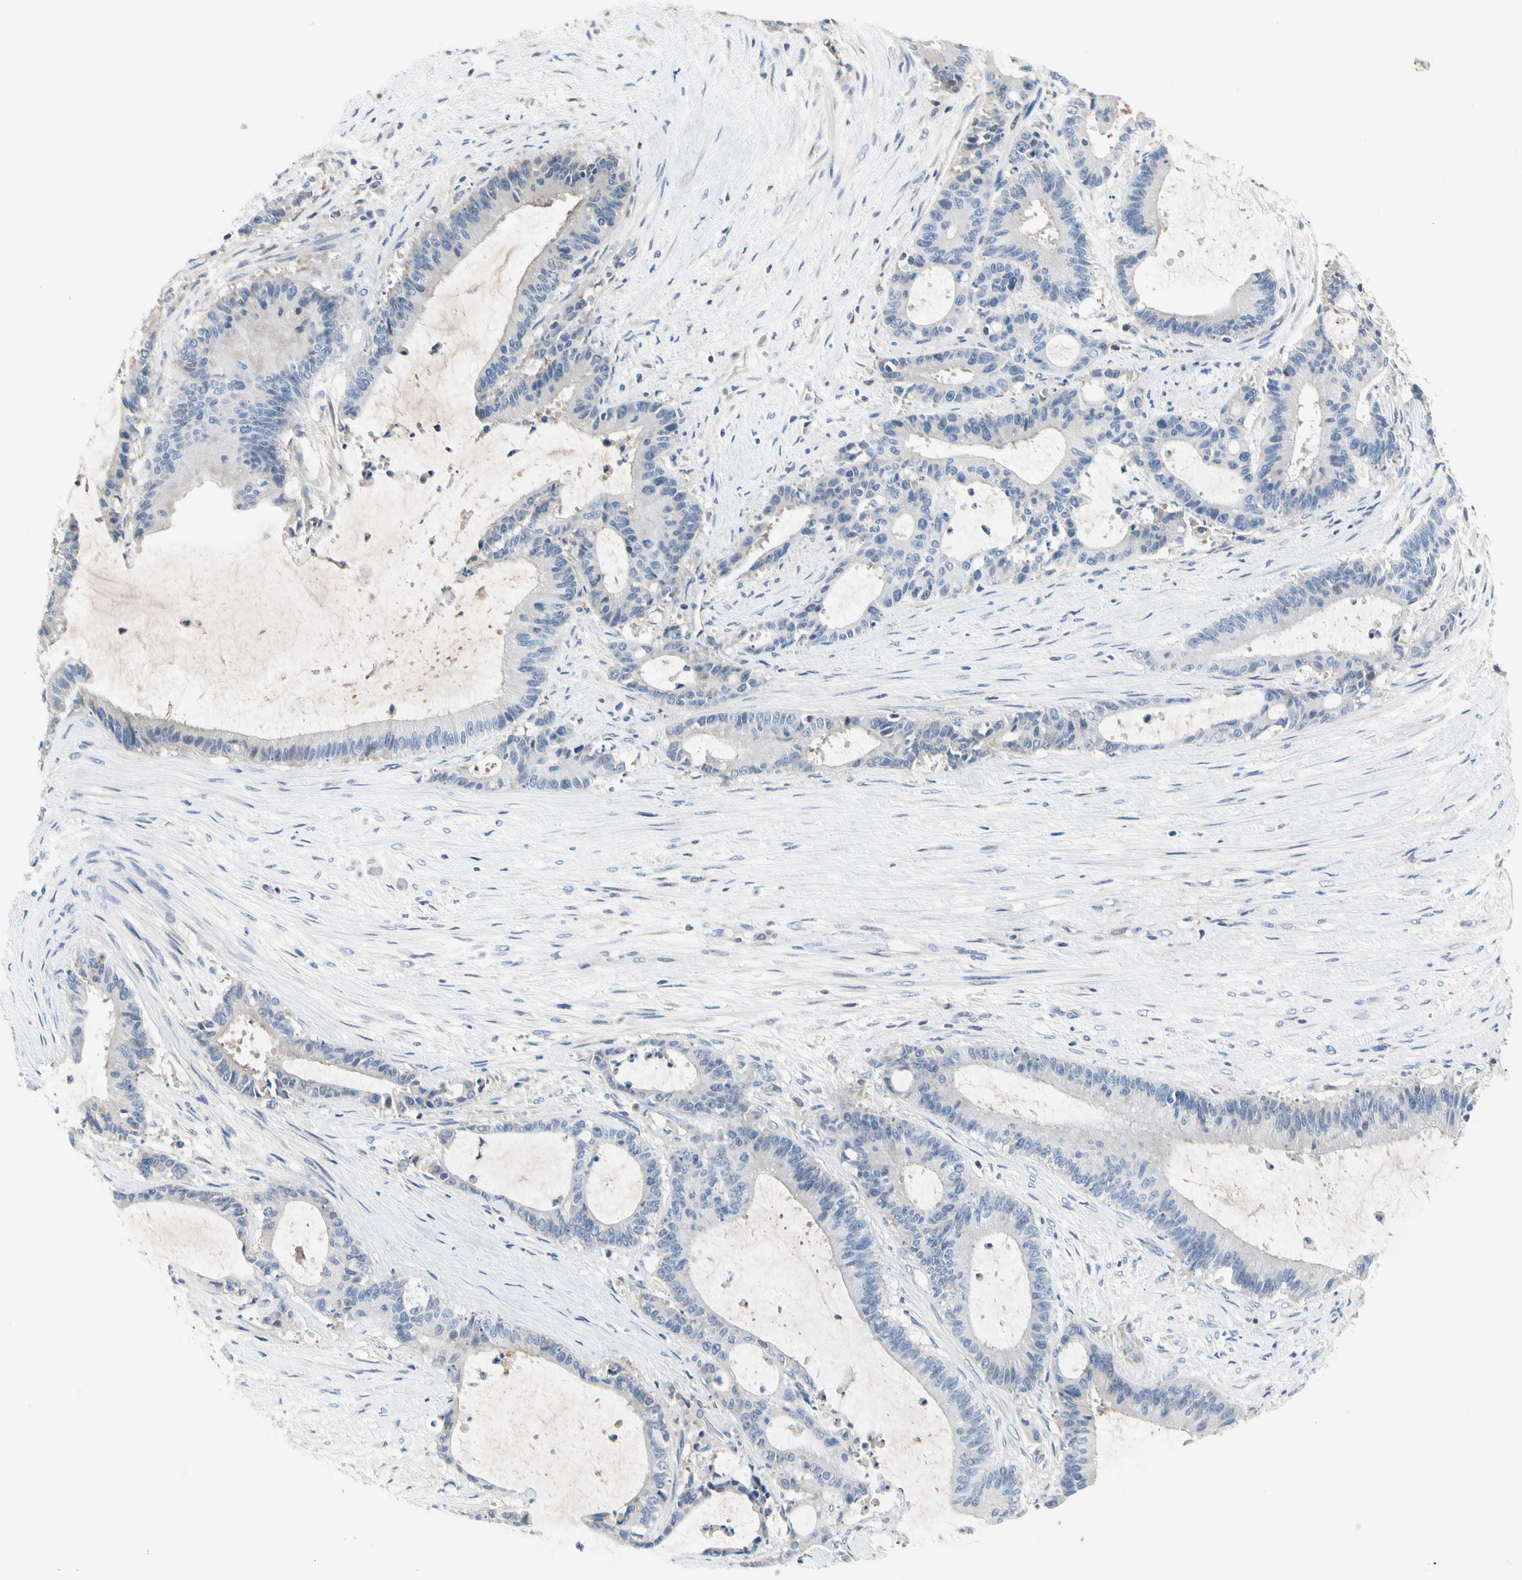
{"staining": {"intensity": "negative", "quantity": "none", "location": "none"}, "tissue": "liver cancer", "cell_type": "Tumor cells", "image_type": "cancer", "snomed": [{"axis": "morphology", "description": "Cholangiocarcinoma"}, {"axis": "topography", "description": "Liver"}], "caption": "Liver cholangiocarcinoma was stained to show a protein in brown. There is no significant expression in tumor cells.", "gene": "ECRG4", "patient": {"sex": "female", "age": 73}}